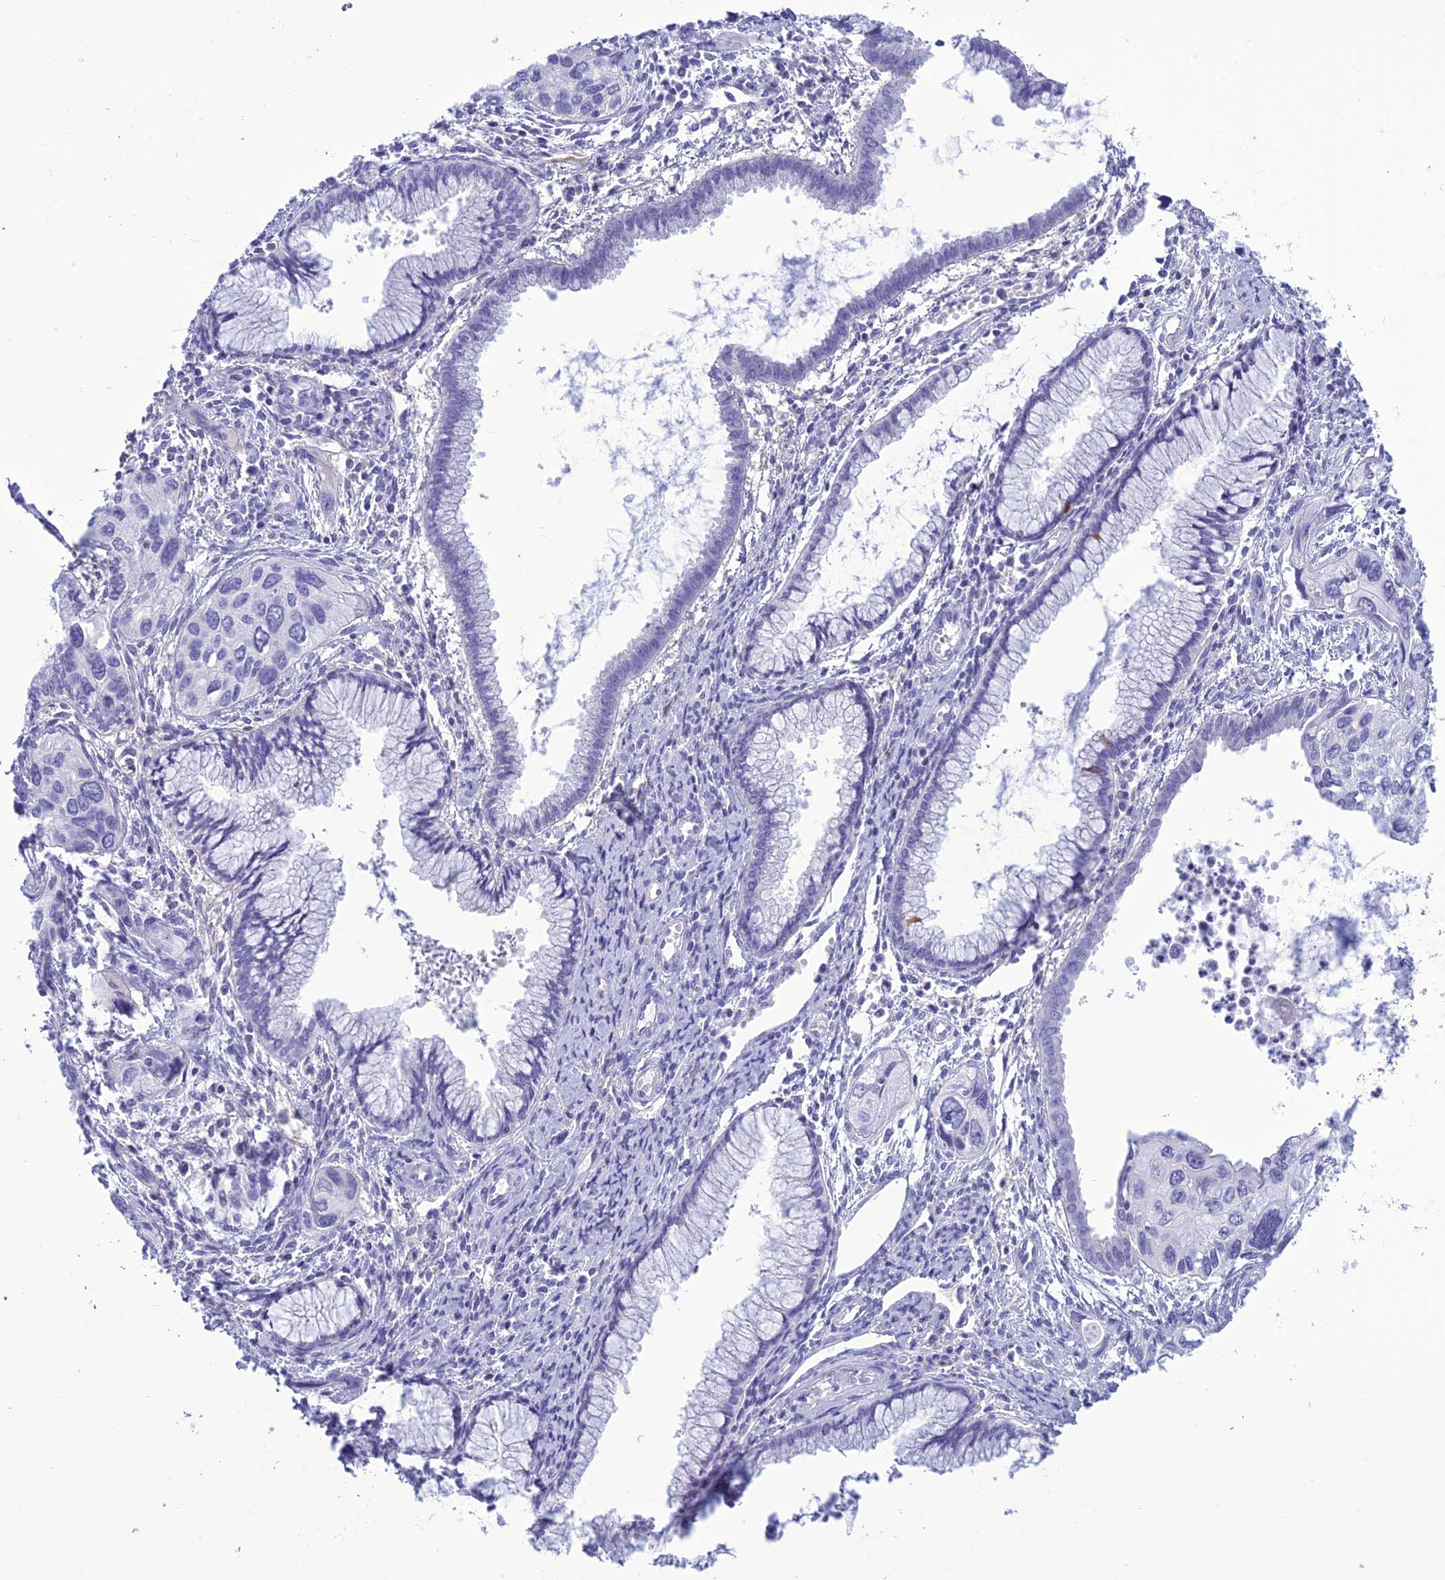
{"staining": {"intensity": "negative", "quantity": "none", "location": "none"}, "tissue": "cervical cancer", "cell_type": "Tumor cells", "image_type": "cancer", "snomed": [{"axis": "morphology", "description": "Squamous cell carcinoma, NOS"}, {"axis": "topography", "description": "Cervix"}], "caption": "Tumor cells are negative for brown protein staining in squamous cell carcinoma (cervical).", "gene": "BBS2", "patient": {"sex": "female", "age": 55}}